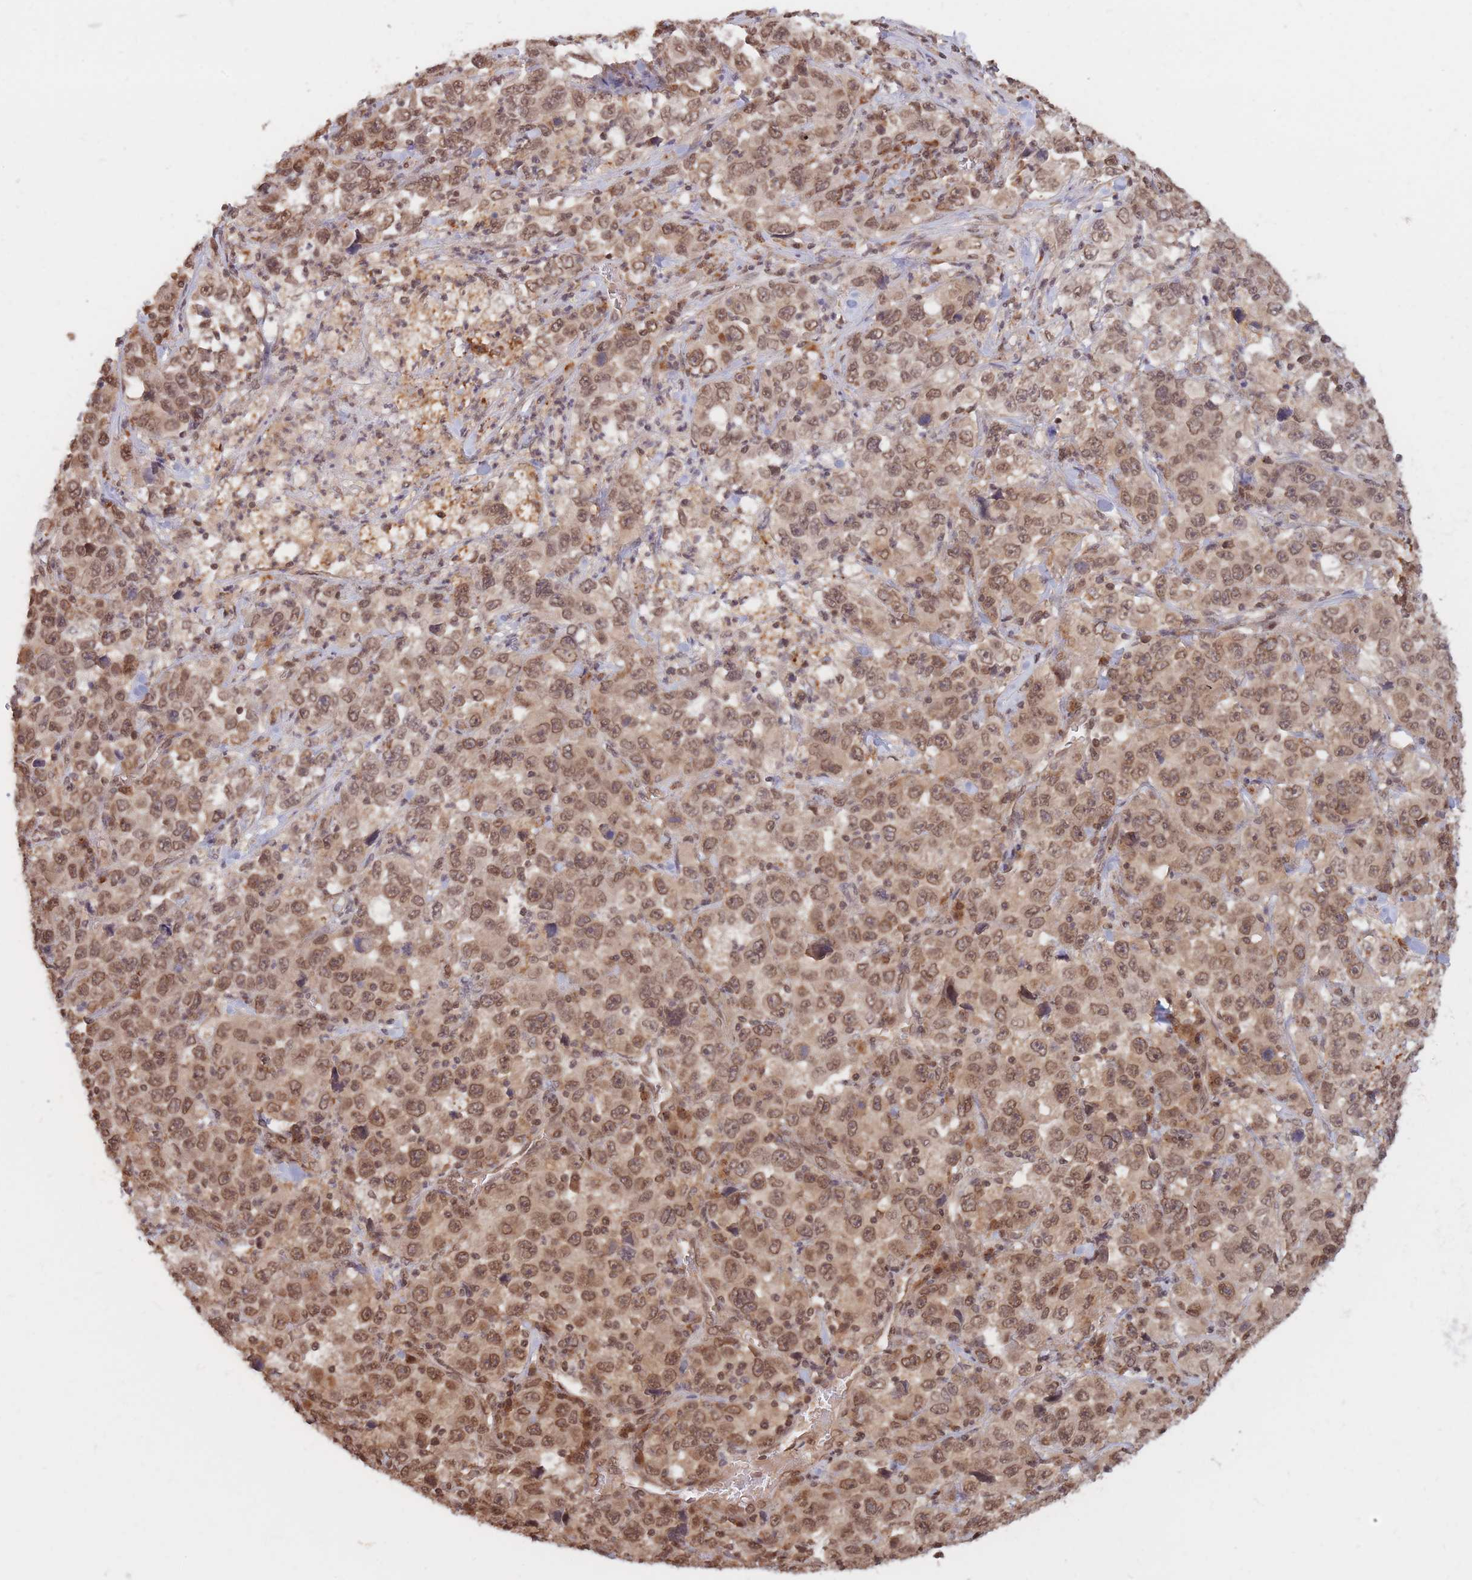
{"staining": {"intensity": "moderate", "quantity": ">75%", "location": "cytoplasmic/membranous,nuclear"}, "tissue": "stomach cancer", "cell_type": "Tumor cells", "image_type": "cancer", "snomed": [{"axis": "morphology", "description": "Normal tissue, NOS"}, {"axis": "morphology", "description": "Adenocarcinoma, NOS"}, {"axis": "topography", "description": "Stomach, upper"}, {"axis": "topography", "description": "Stomach"}], "caption": "Stomach adenocarcinoma stained for a protein (brown) reveals moderate cytoplasmic/membranous and nuclear positive positivity in about >75% of tumor cells.", "gene": "SRA1", "patient": {"sex": "male", "age": 59}}